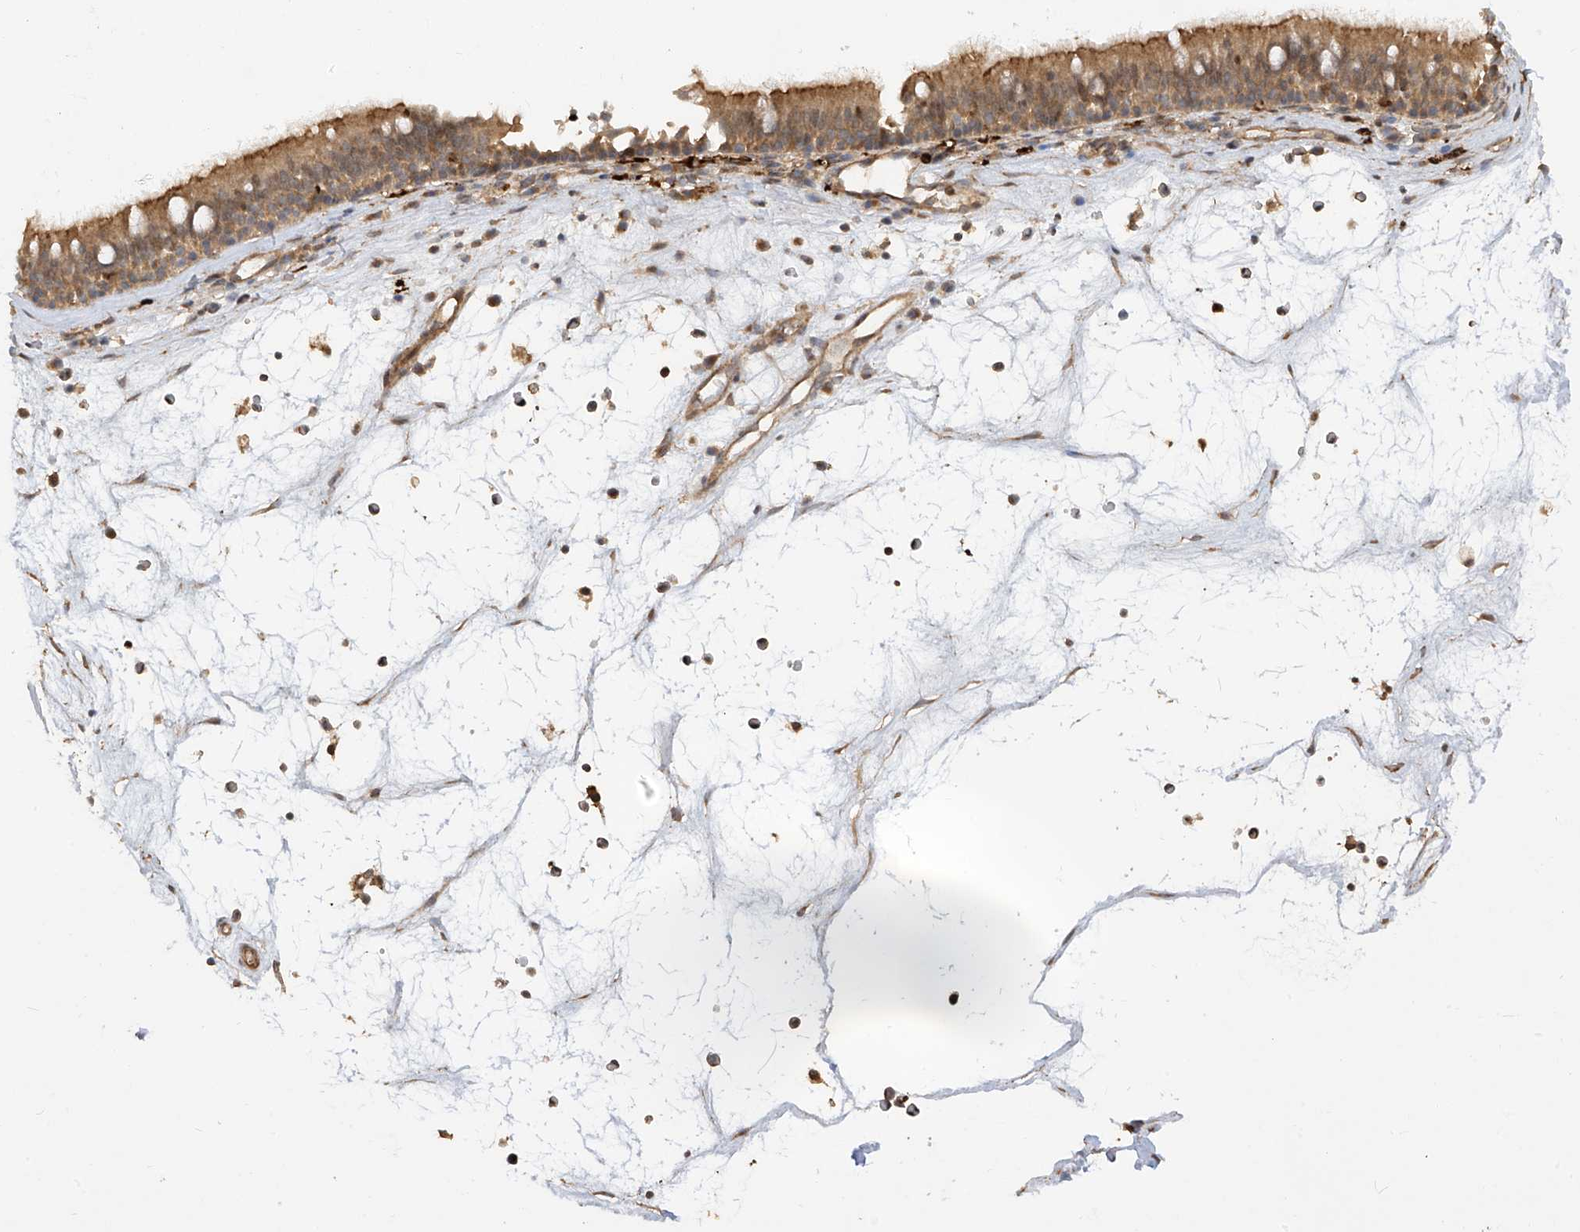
{"staining": {"intensity": "moderate", "quantity": ">75%", "location": "cytoplasmic/membranous"}, "tissue": "nasopharynx", "cell_type": "Respiratory epithelial cells", "image_type": "normal", "snomed": [{"axis": "morphology", "description": "Normal tissue, NOS"}, {"axis": "morphology", "description": "Inflammation, NOS"}, {"axis": "morphology", "description": "Malignant melanoma, Metastatic site"}, {"axis": "topography", "description": "Nasopharynx"}], "caption": "Protein staining reveals moderate cytoplasmic/membranous positivity in approximately >75% of respiratory epithelial cells in normal nasopharynx. Nuclei are stained in blue.", "gene": "ATAD2B", "patient": {"sex": "male", "age": 70}}